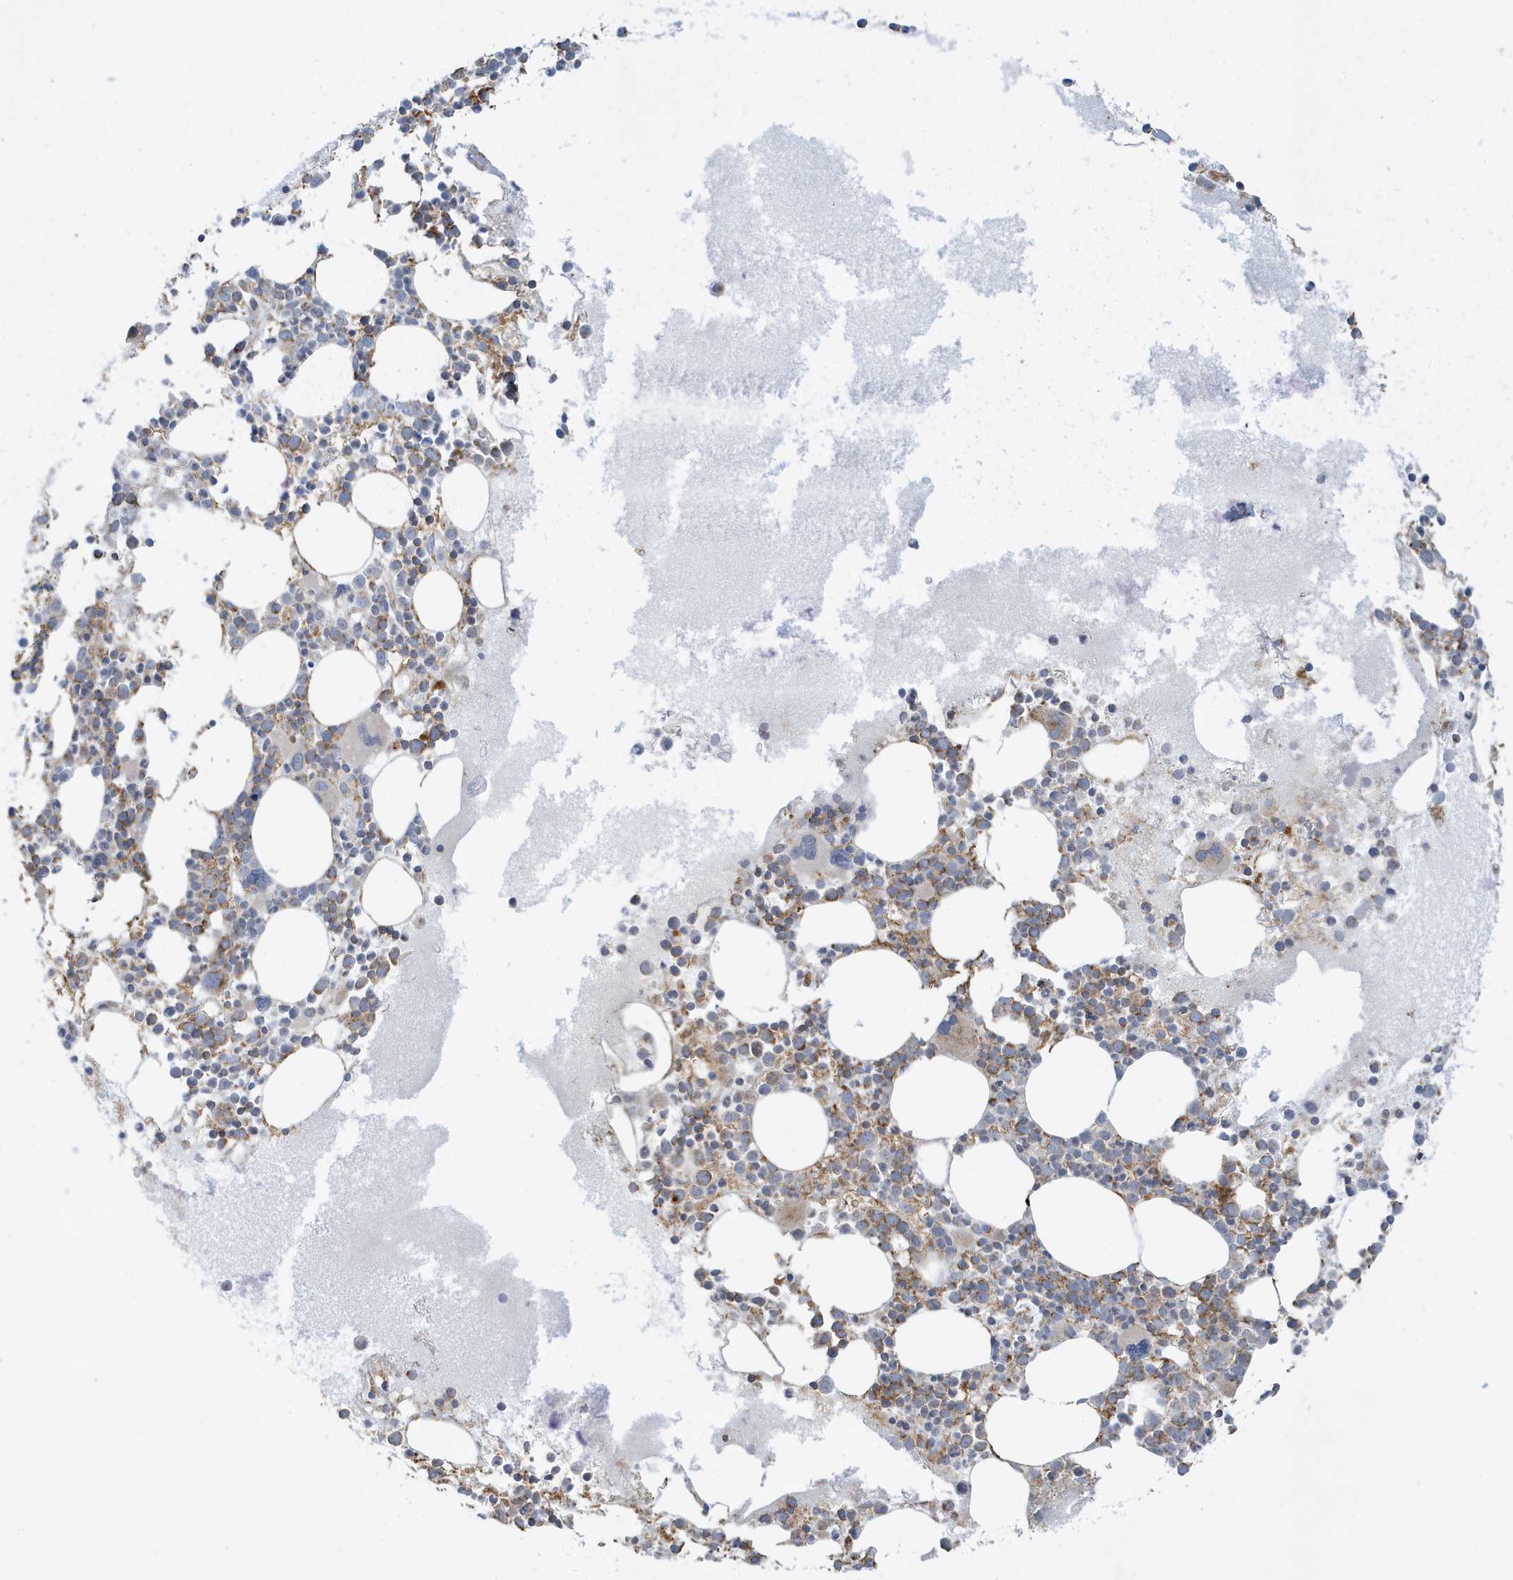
{"staining": {"intensity": "moderate", "quantity": "25%-75%", "location": "cytoplasmic/membranous"}, "tissue": "bone marrow", "cell_type": "Hematopoietic cells", "image_type": "normal", "snomed": [{"axis": "morphology", "description": "Normal tissue, NOS"}, {"axis": "topography", "description": "Bone marrow"}], "caption": "A brown stain labels moderate cytoplasmic/membranous expression of a protein in hematopoietic cells of normal bone marrow.", "gene": "ATP5ME", "patient": {"sex": "female", "age": 62}}